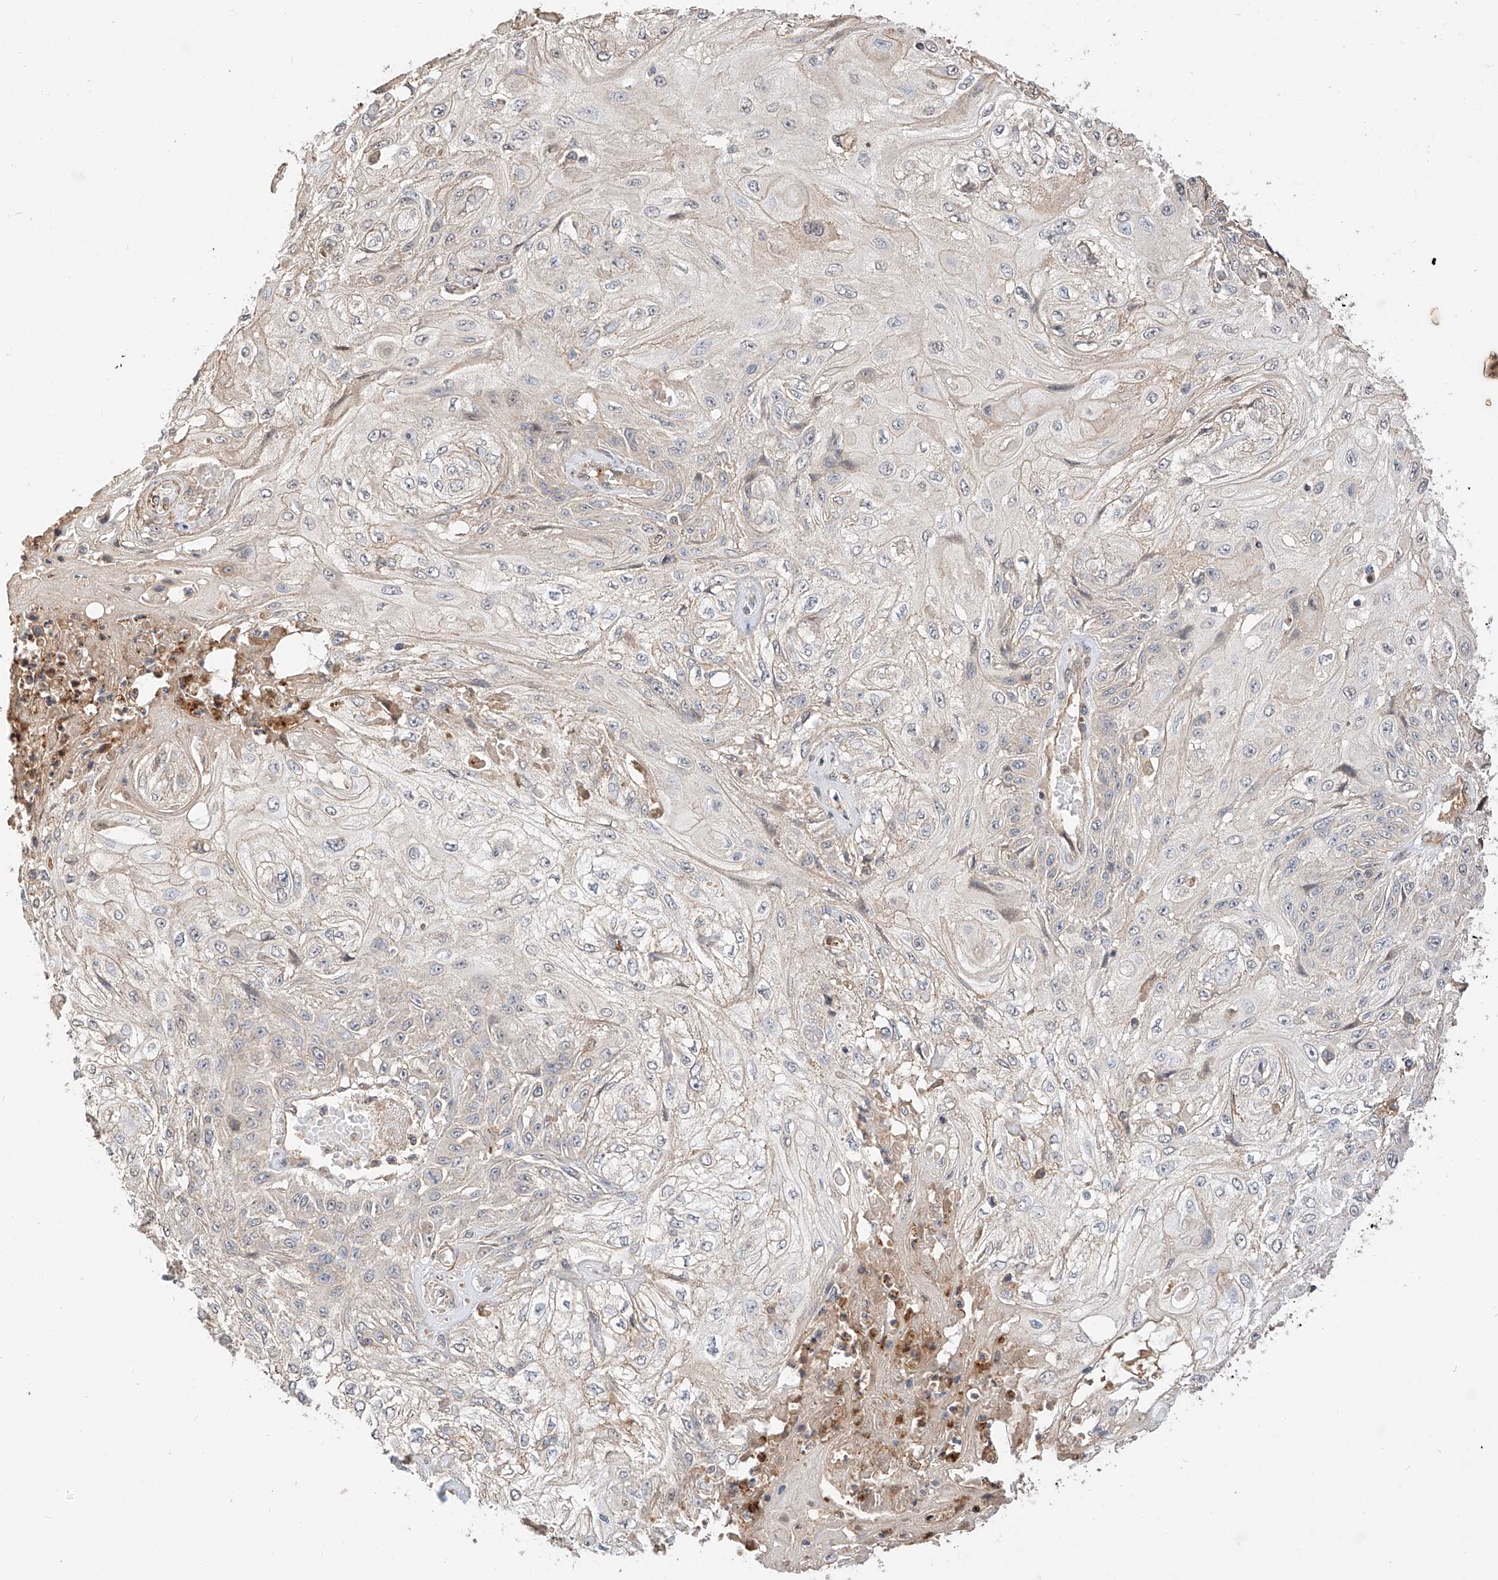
{"staining": {"intensity": "negative", "quantity": "none", "location": "none"}, "tissue": "skin cancer", "cell_type": "Tumor cells", "image_type": "cancer", "snomed": [{"axis": "morphology", "description": "Squamous cell carcinoma, NOS"}, {"axis": "morphology", "description": "Squamous cell carcinoma, metastatic, NOS"}, {"axis": "topography", "description": "Skin"}, {"axis": "topography", "description": "Lymph node"}], "caption": "The micrograph displays no staining of tumor cells in skin cancer.", "gene": "SUSD6", "patient": {"sex": "male", "age": 75}}